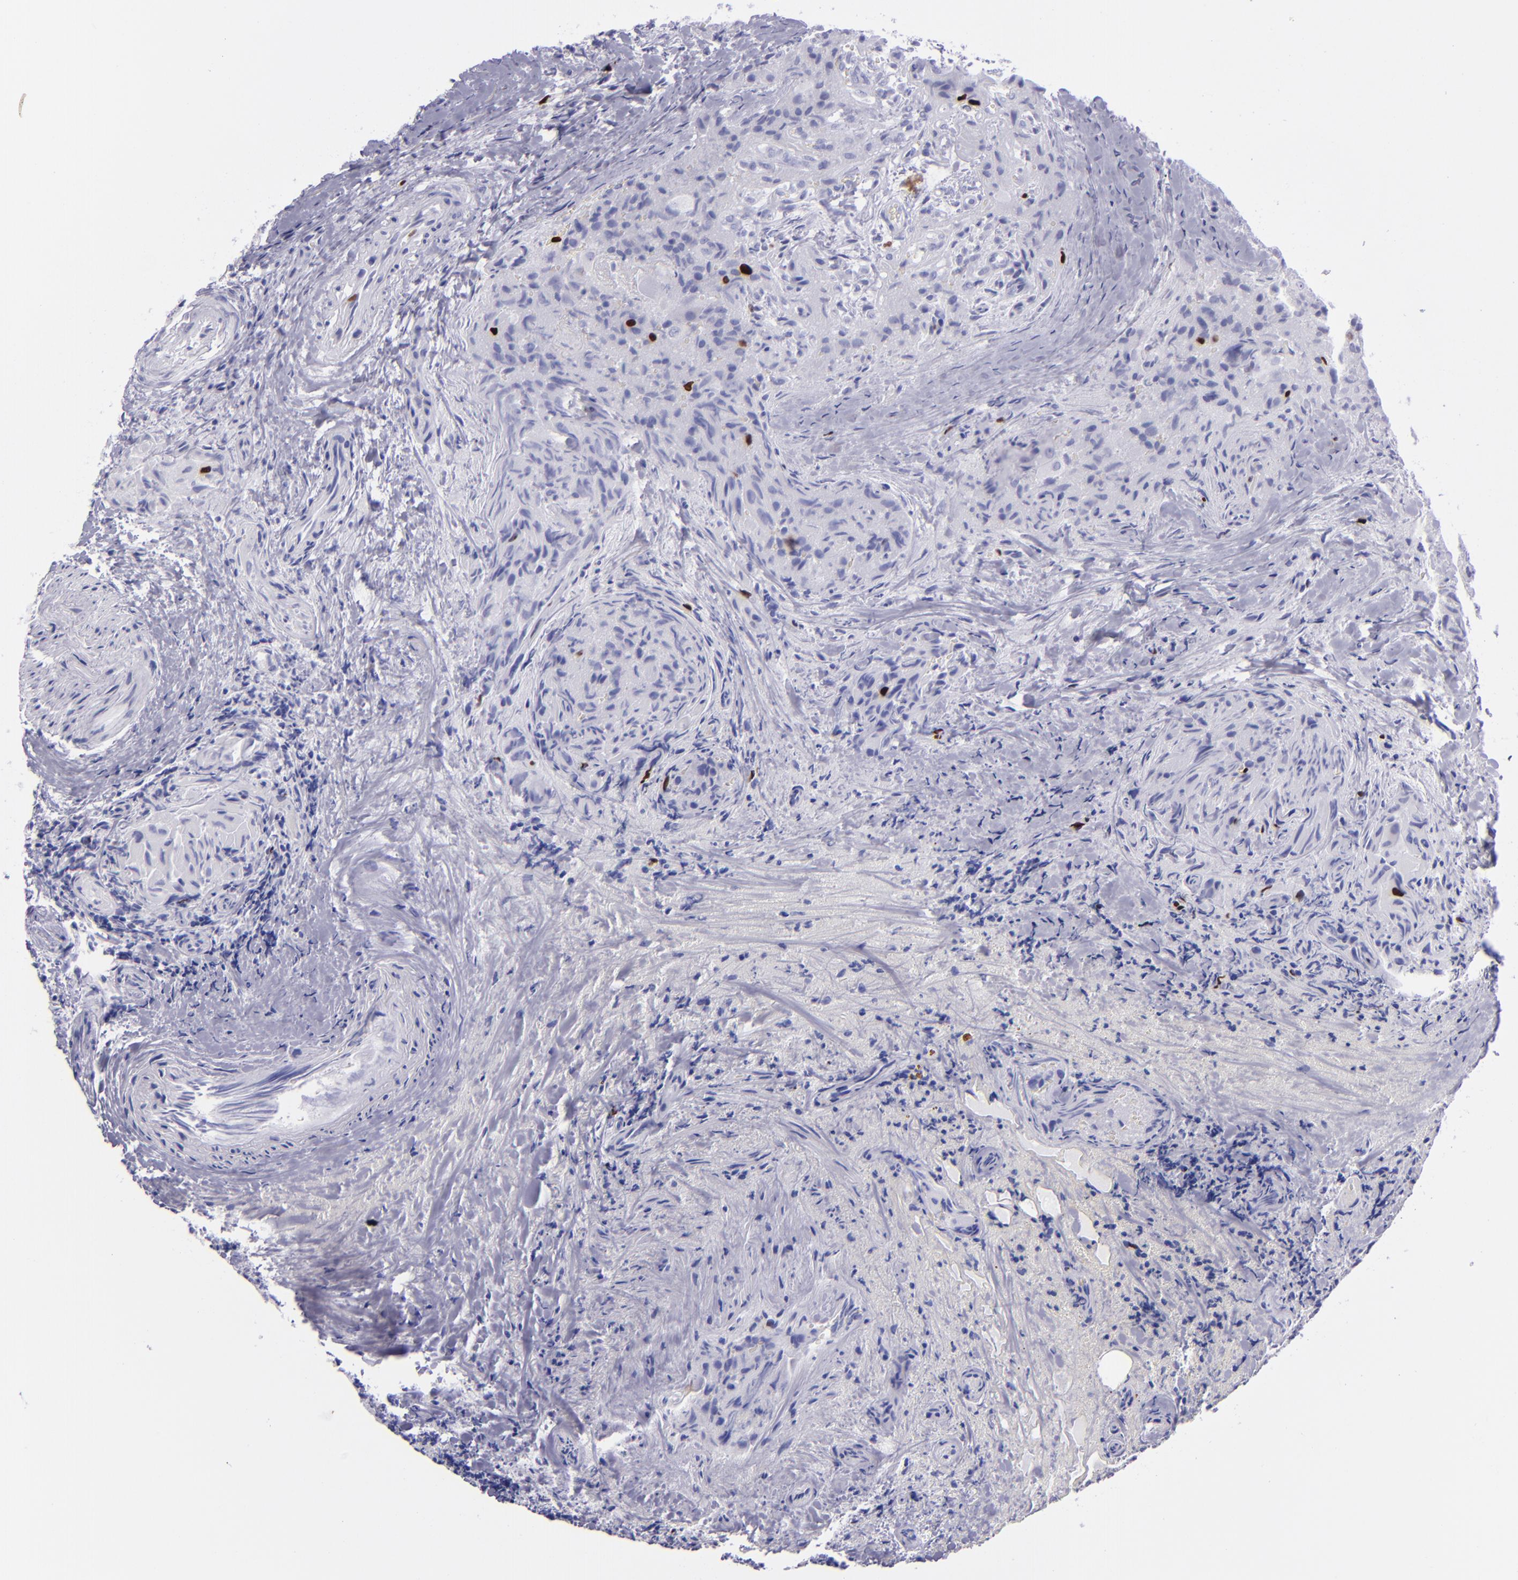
{"staining": {"intensity": "strong", "quantity": "<25%", "location": "nuclear"}, "tissue": "thyroid cancer", "cell_type": "Tumor cells", "image_type": "cancer", "snomed": [{"axis": "morphology", "description": "Papillary adenocarcinoma, NOS"}, {"axis": "topography", "description": "Thyroid gland"}], "caption": "Thyroid cancer stained with a brown dye demonstrates strong nuclear positive staining in approximately <25% of tumor cells.", "gene": "TOP2A", "patient": {"sex": "female", "age": 71}}